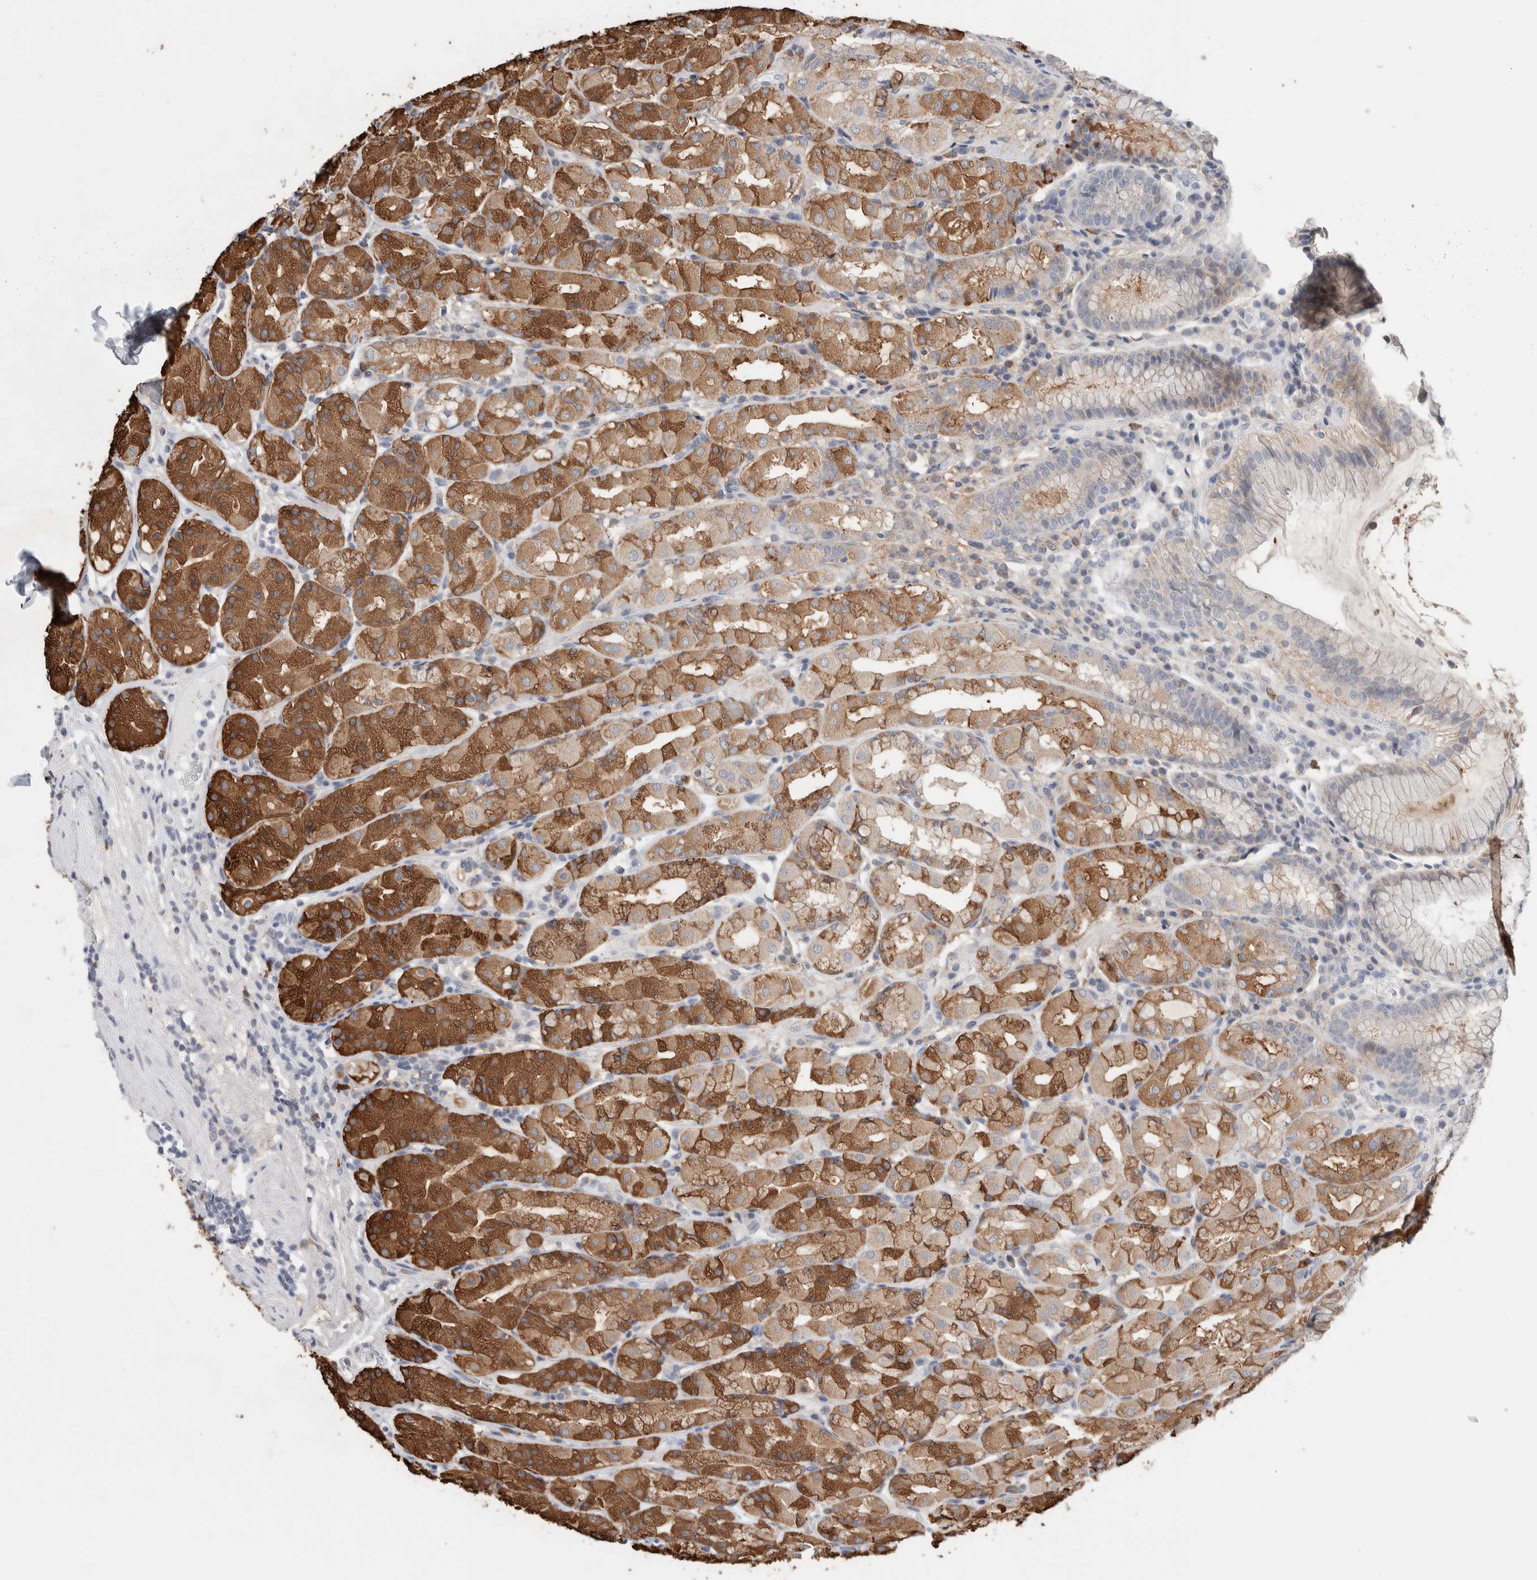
{"staining": {"intensity": "moderate", "quantity": "25%-75%", "location": "cytoplasmic/membranous"}, "tissue": "stomach", "cell_type": "Glandular cells", "image_type": "normal", "snomed": [{"axis": "morphology", "description": "Normal tissue, NOS"}, {"axis": "topography", "description": "Stomach, lower"}], "caption": "Immunohistochemistry (IHC) staining of unremarkable stomach, which reveals medium levels of moderate cytoplasmic/membranous expression in about 25%-75% of glandular cells indicating moderate cytoplasmic/membranous protein expression. The staining was performed using DAB (brown) for protein detection and nuclei were counterstained in hematoxylin (blue).", "gene": "SCN2A", "patient": {"sex": "female", "age": 56}}